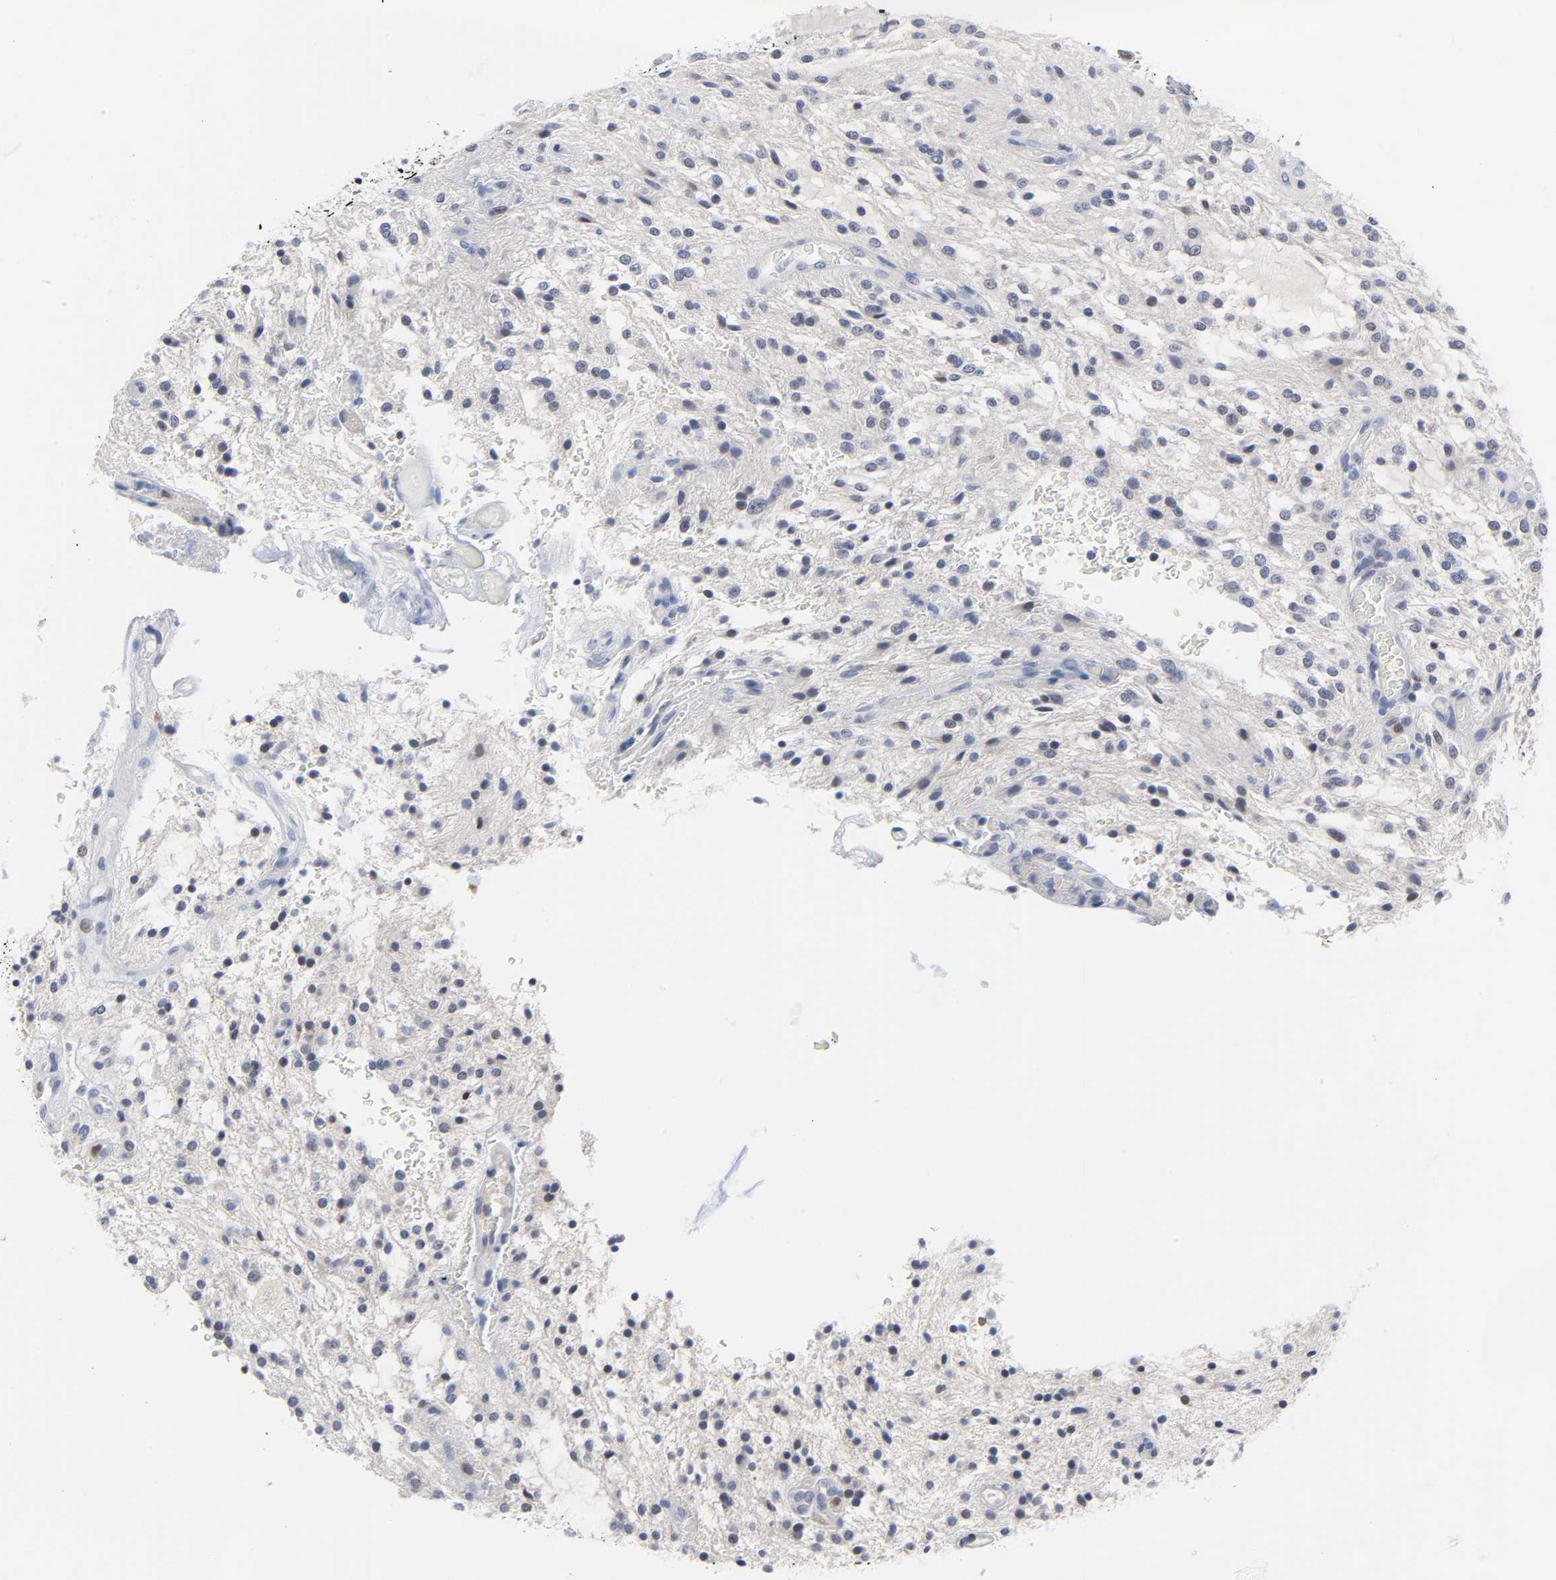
{"staining": {"intensity": "moderate", "quantity": "<25%", "location": "nuclear"}, "tissue": "glioma", "cell_type": "Tumor cells", "image_type": "cancer", "snomed": [{"axis": "morphology", "description": "Glioma, malignant, NOS"}, {"axis": "topography", "description": "Cerebellum"}], "caption": "Immunohistochemical staining of glioma displays moderate nuclear protein expression in about <25% of tumor cells.", "gene": "WEE1", "patient": {"sex": "female", "age": 10}}